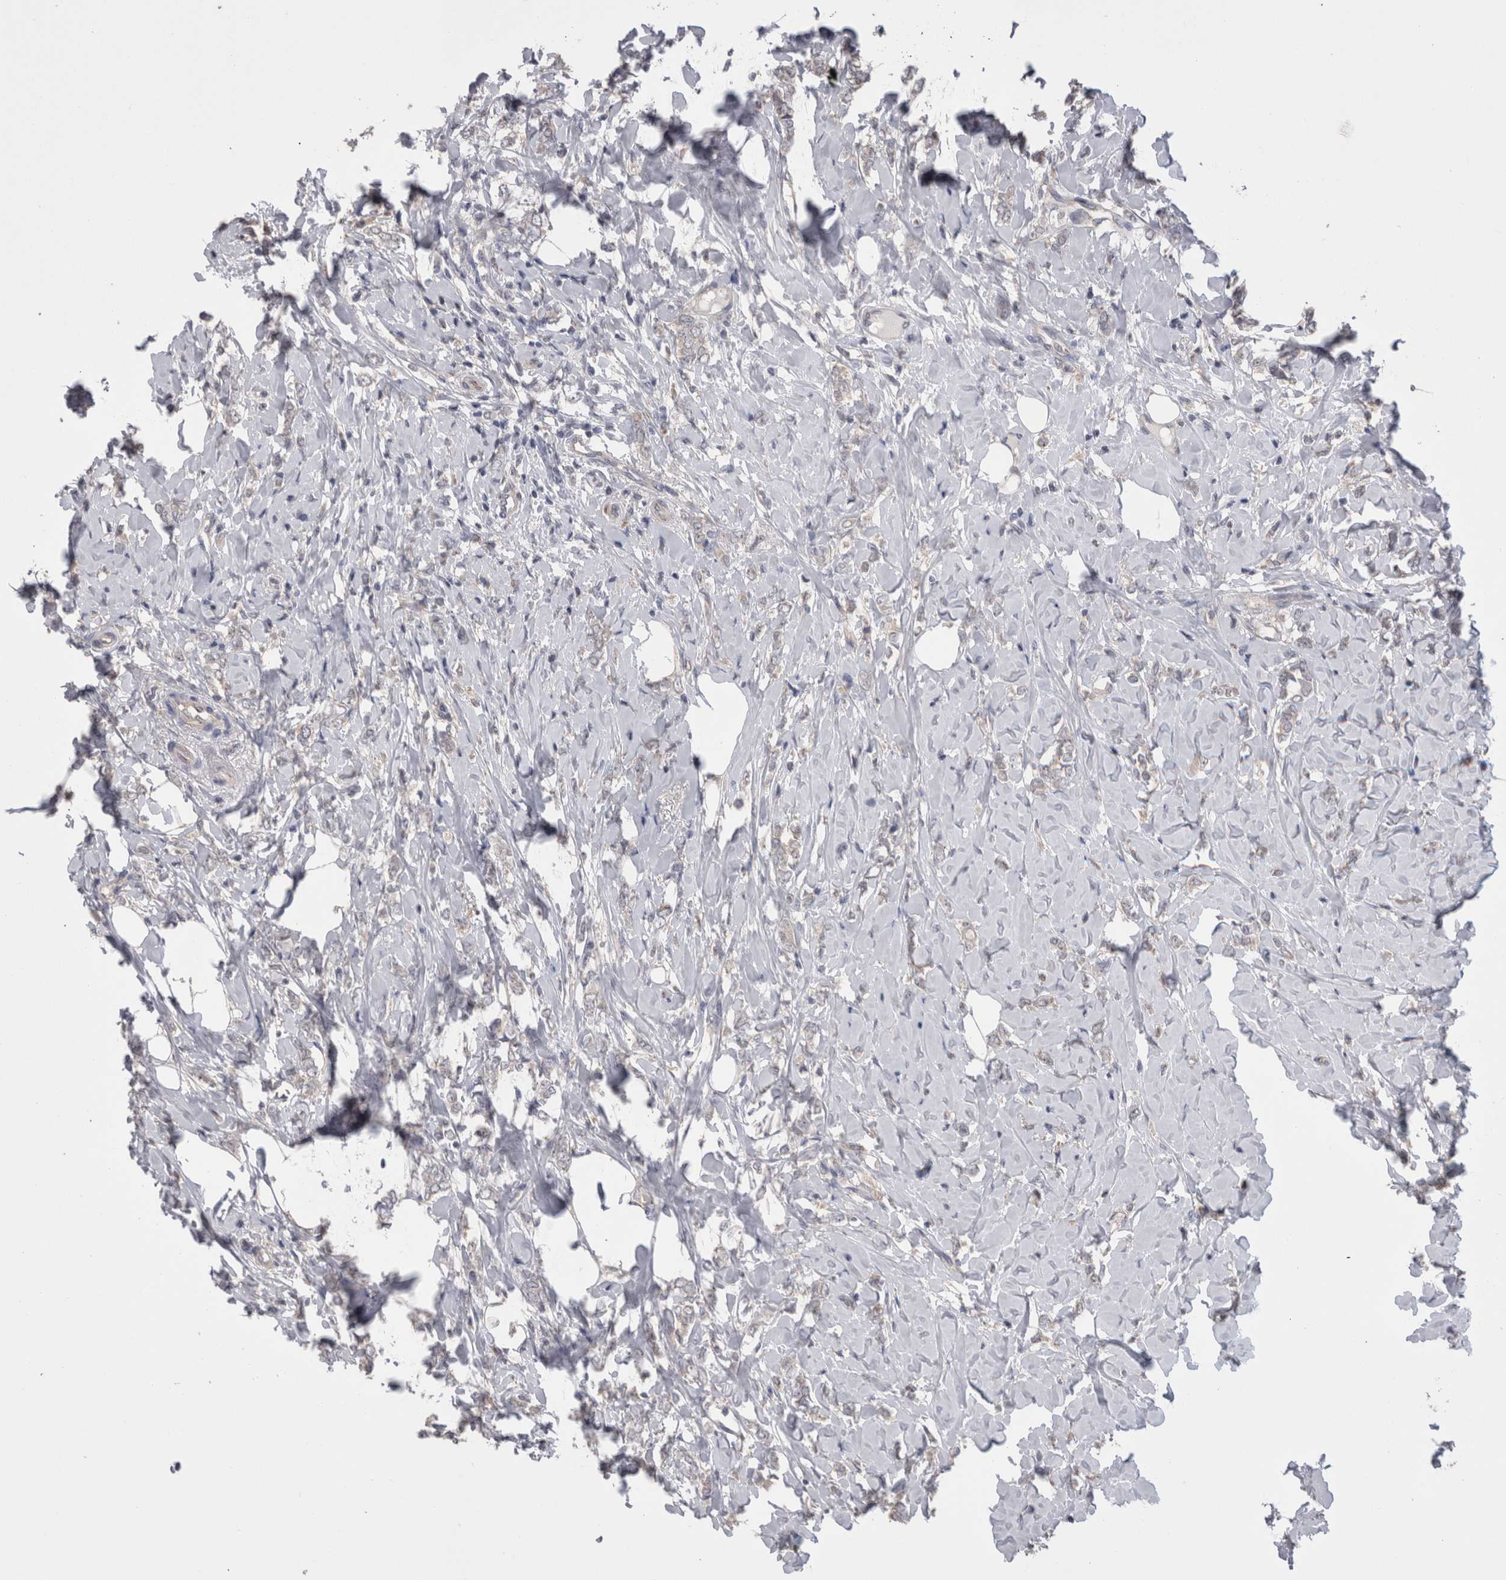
{"staining": {"intensity": "negative", "quantity": "none", "location": "none"}, "tissue": "breast cancer", "cell_type": "Tumor cells", "image_type": "cancer", "snomed": [{"axis": "morphology", "description": "Normal tissue, NOS"}, {"axis": "morphology", "description": "Lobular carcinoma"}, {"axis": "topography", "description": "Breast"}], "caption": "Immunohistochemistry (IHC) of human breast cancer displays no expression in tumor cells.", "gene": "DCTN6", "patient": {"sex": "female", "age": 47}}